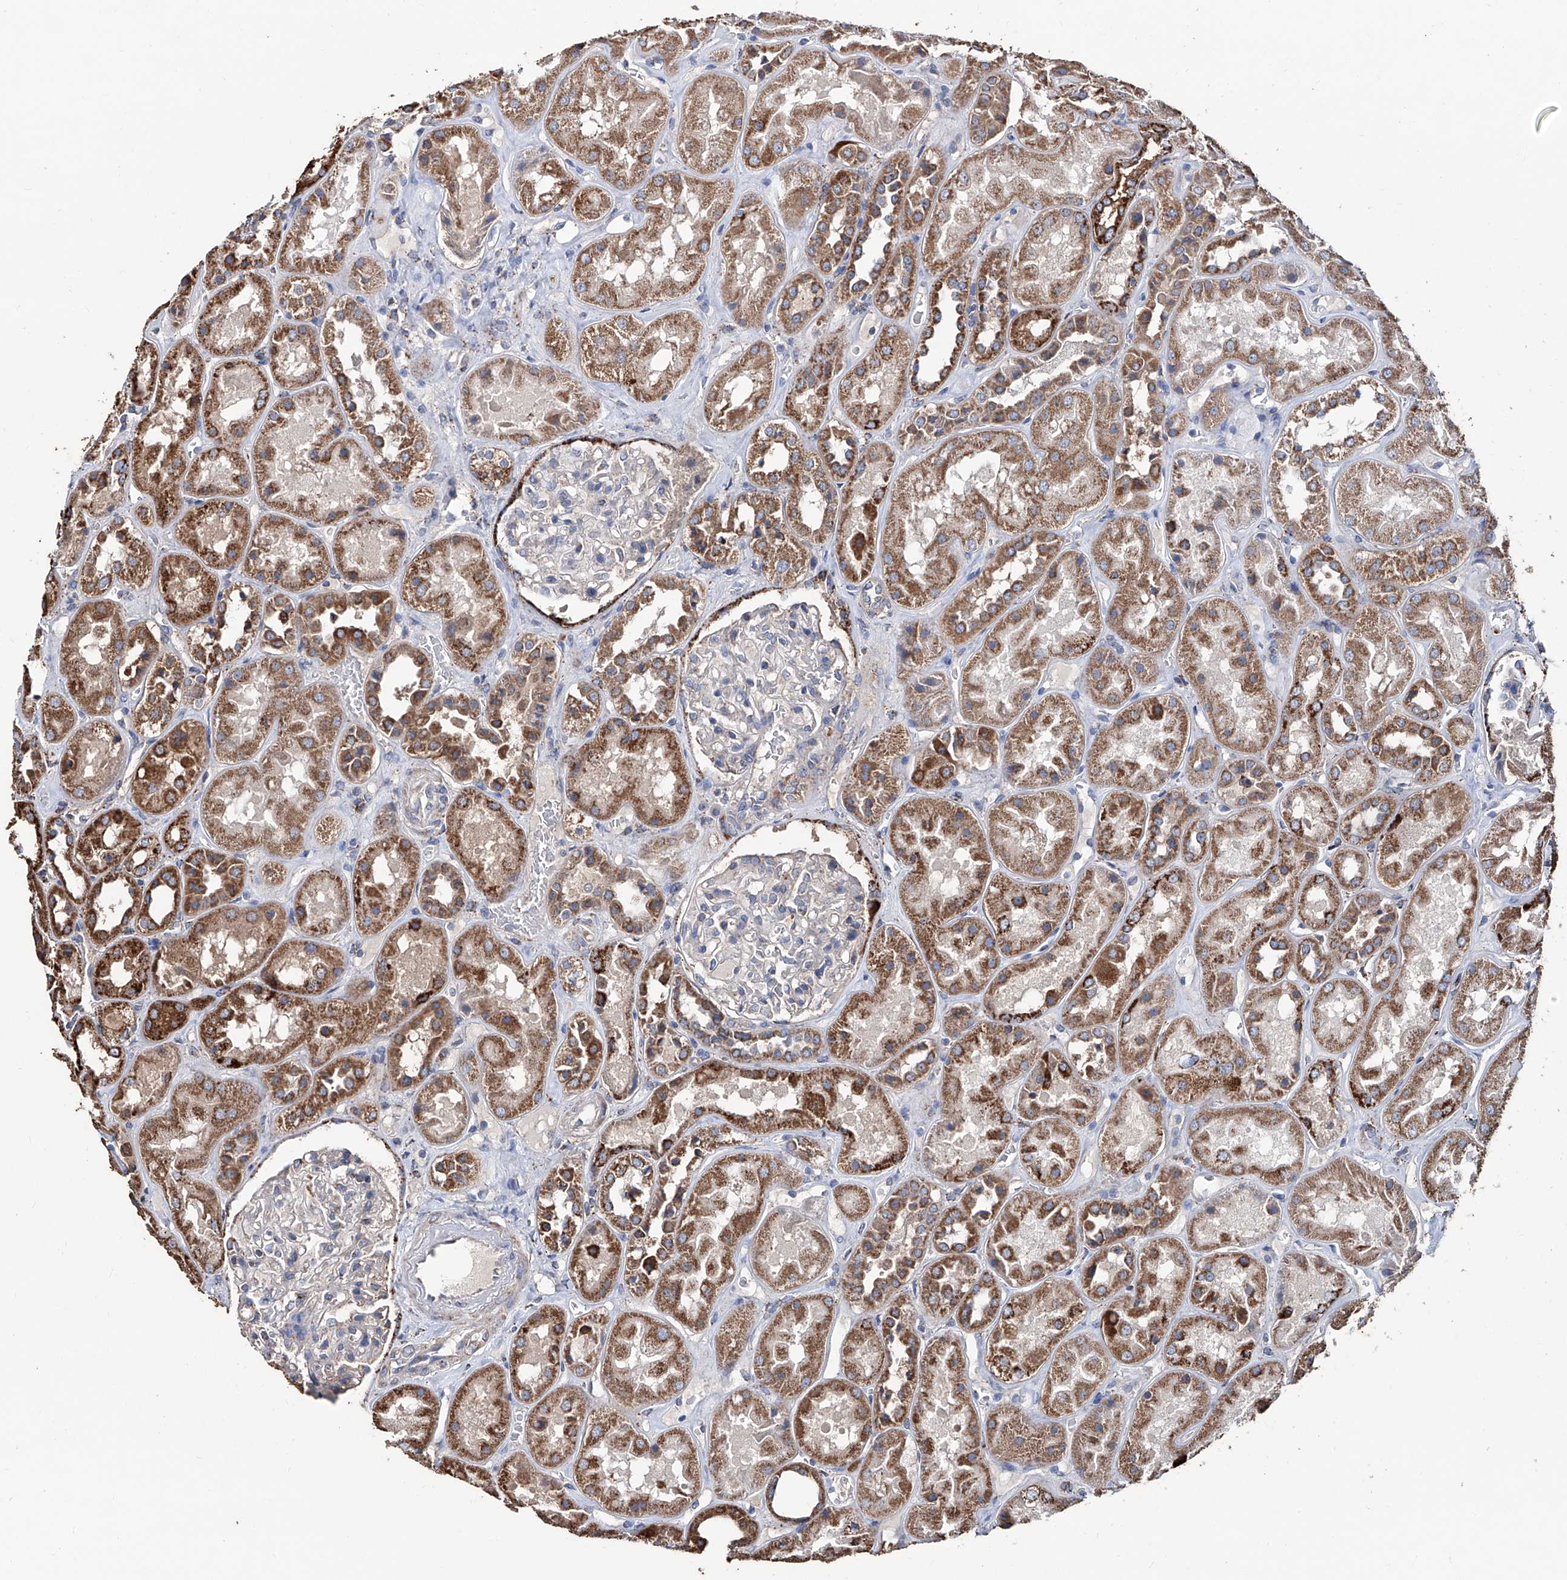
{"staining": {"intensity": "negative", "quantity": "none", "location": "none"}, "tissue": "kidney", "cell_type": "Cells in glomeruli", "image_type": "normal", "snomed": [{"axis": "morphology", "description": "Normal tissue, NOS"}, {"axis": "topography", "description": "Kidney"}], "caption": "Cells in glomeruli are negative for brown protein staining in unremarkable kidney. Nuclei are stained in blue.", "gene": "NHS", "patient": {"sex": "male", "age": 70}}